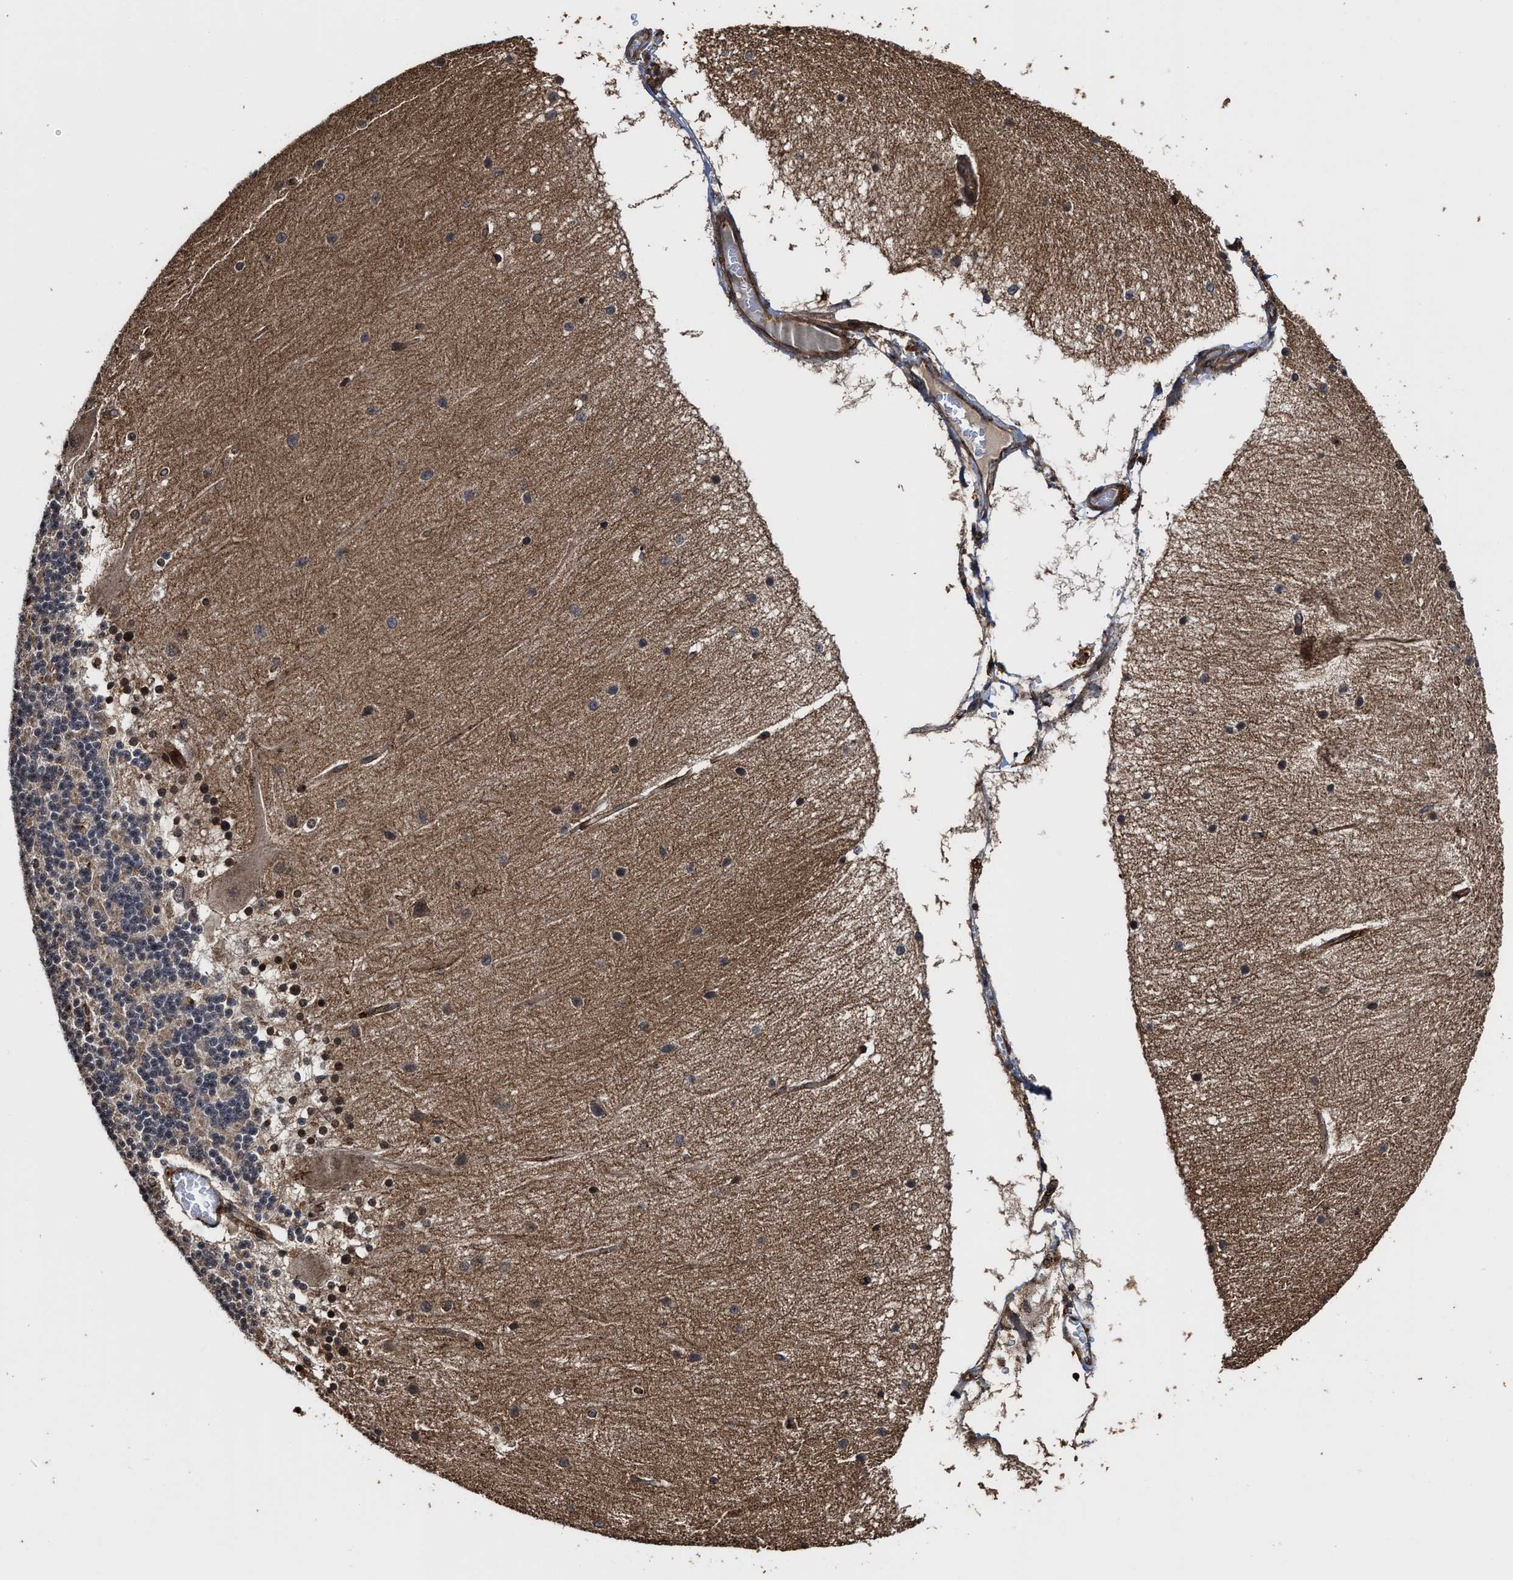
{"staining": {"intensity": "strong", "quantity": "<25%", "location": "cytoplasmic/membranous,nuclear"}, "tissue": "cerebellum", "cell_type": "Cells in granular layer", "image_type": "normal", "snomed": [{"axis": "morphology", "description": "Normal tissue, NOS"}, {"axis": "topography", "description": "Cerebellum"}], "caption": "Cerebellum stained with IHC exhibits strong cytoplasmic/membranous,nuclear expression in about <25% of cells in granular layer. (brown staining indicates protein expression, while blue staining denotes nuclei).", "gene": "SEPTIN2", "patient": {"sex": "female", "age": 54}}